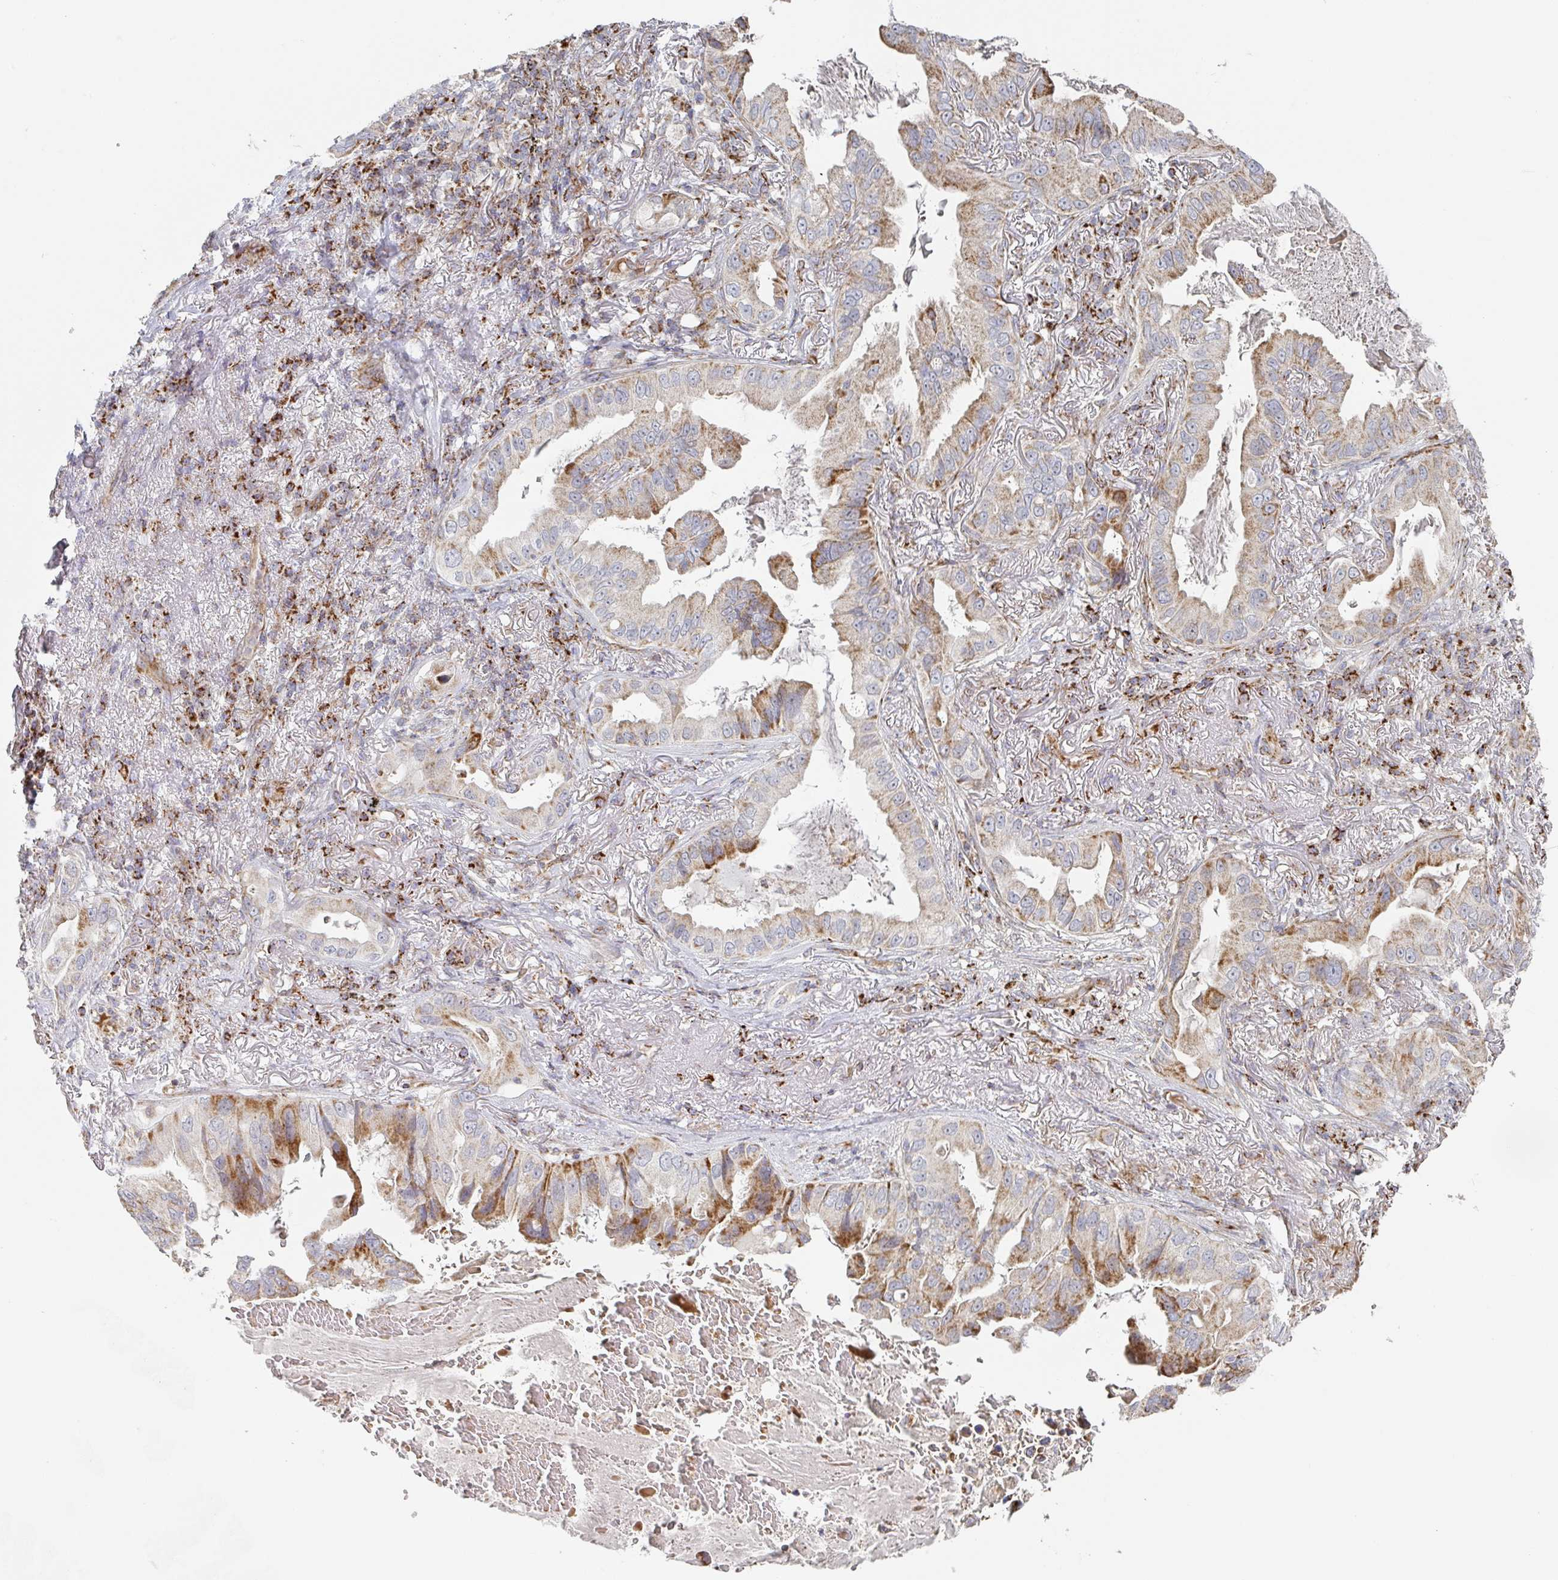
{"staining": {"intensity": "moderate", "quantity": "25%-75%", "location": "cytoplasmic/membranous"}, "tissue": "lung cancer", "cell_type": "Tumor cells", "image_type": "cancer", "snomed": [{"axis": "morphology", "description": "Adenocarcinoma, NOS"}, {"axis": "topography", "description": "Lung"}], "caption": "A brown stain shows moderate cytoplasmic/membranous staining of a protein in human lung cancer tumor cells.", "gene": "ZNF526", "patient": {"sex": "female", "age": 69}}